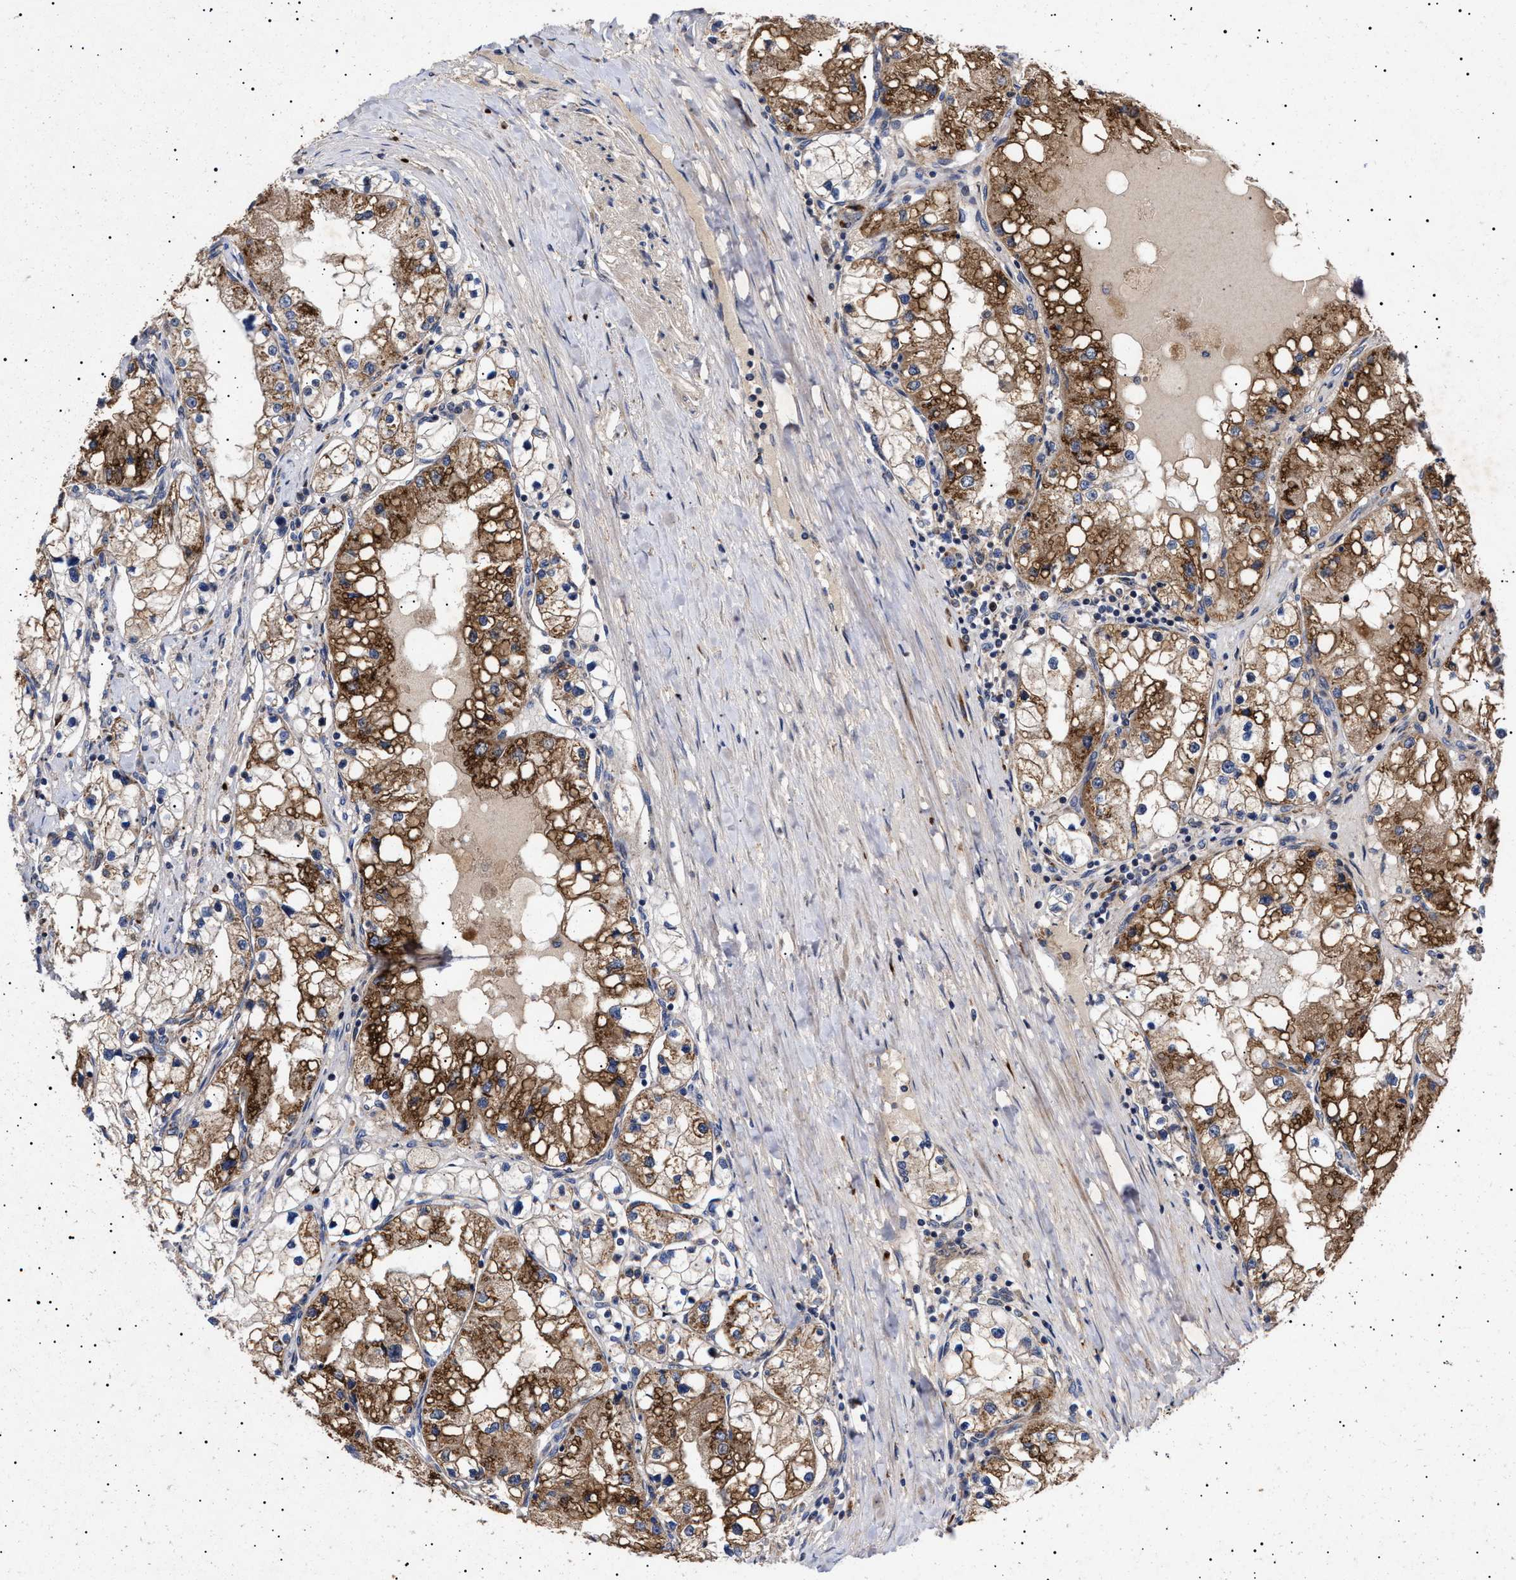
{"staining": {"intensity": "strong", "quantity": ">75%", "location": "cytoplasmic/membranous"}, "tissue": "renal cancer", "cell_type": "Tumor cells", "image_type": "cancer", "snomed": [{"axis": "morphology", "description": "Adenocarcinoma, NOS"}, {"axis": "topography", "description": "Kidney"}], "caption": "Tumor cells display high levels of strong cytoplasmic/membranous staining in about >75% of cells in human renal cancer. (Brightfield microscopy of DAB IHC at high magnification).", "gene": "MRPL10", "patient": {"sex": "male", "age": 68}}